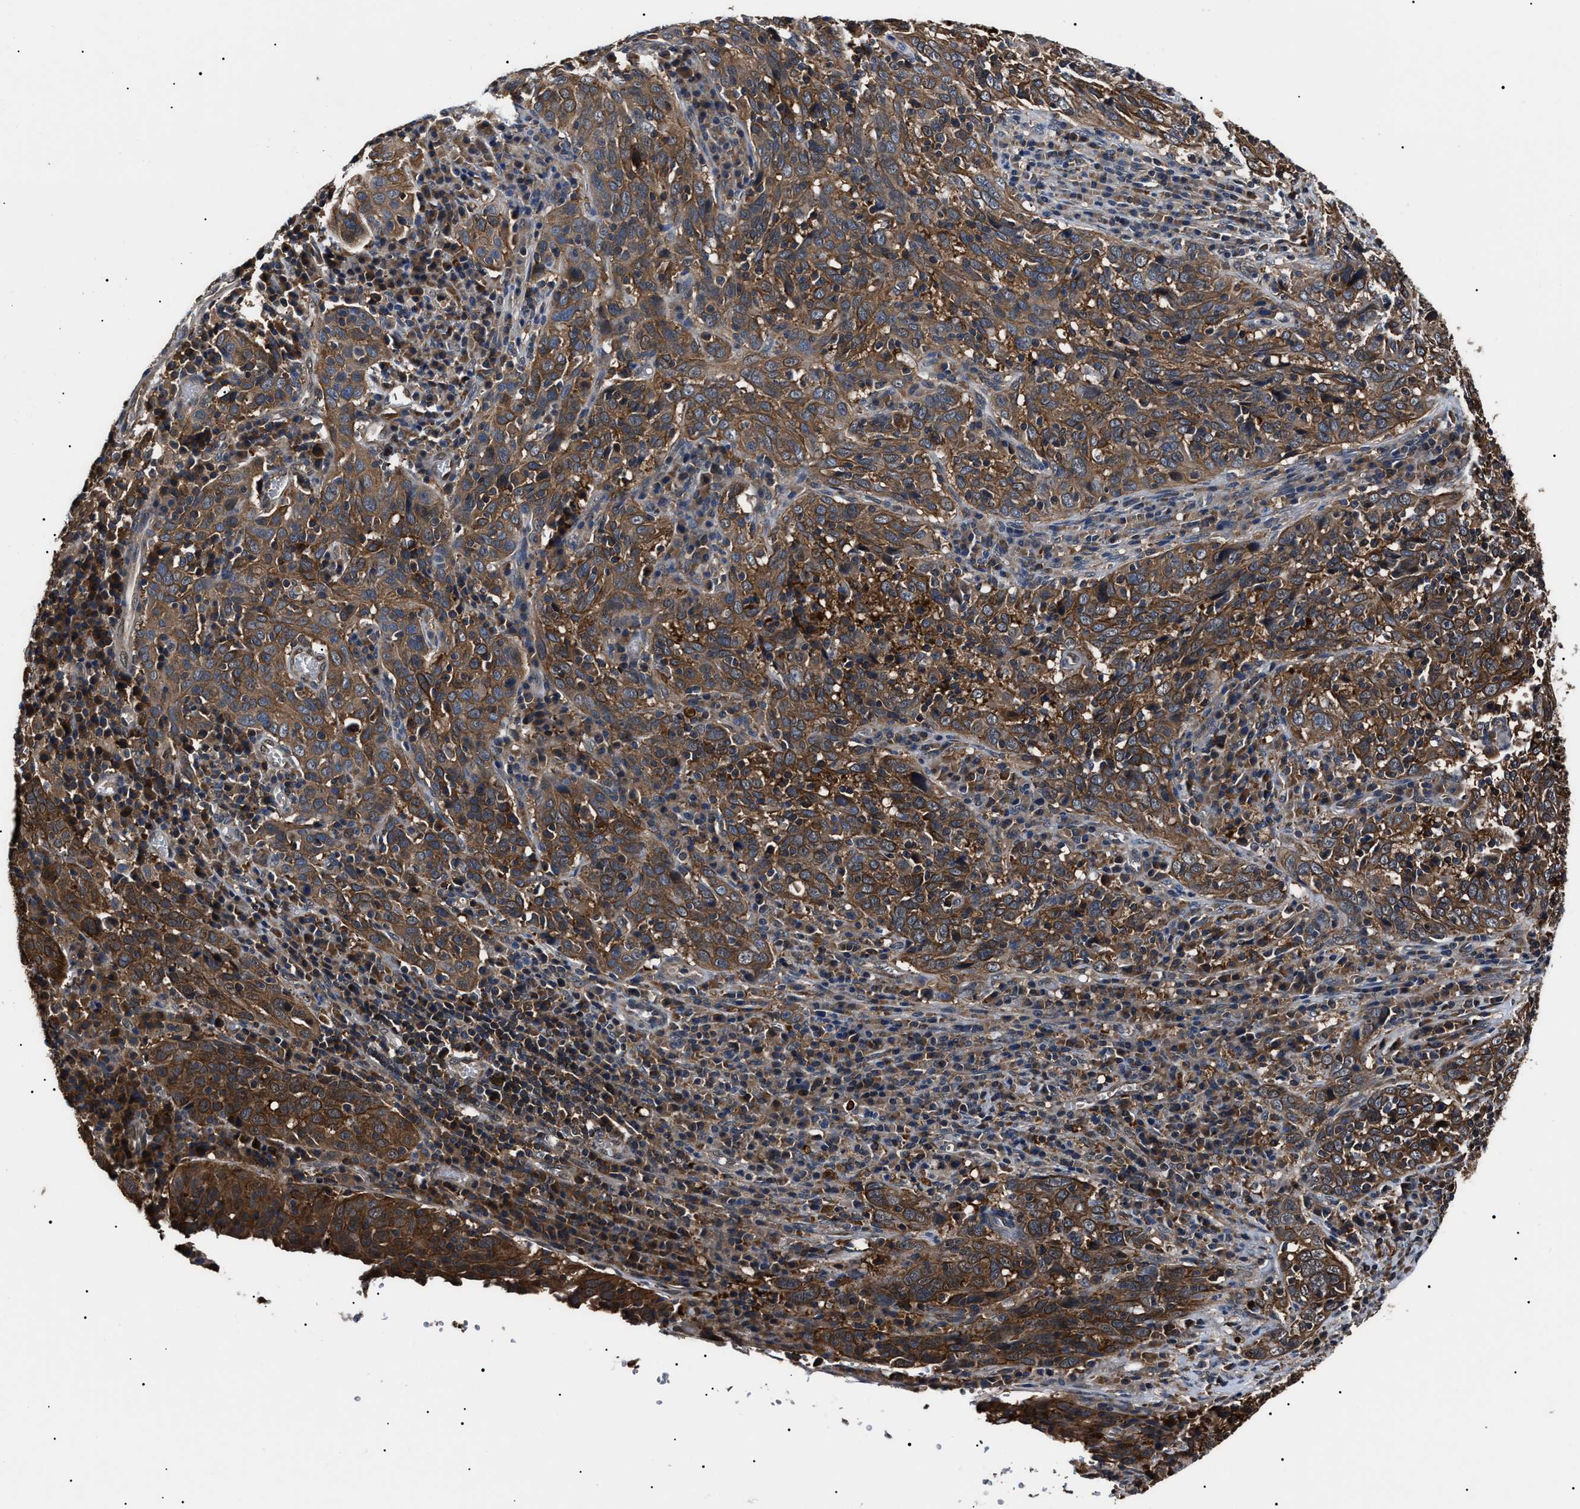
{"staining": {"intensity": "moderate", "quantity": ">75%", "location": "cytoplasmic/membranous"}, "tissue": "cervical cancer", "cell_type": "Tumor cells", "image_type": "cancer", "snomed": [{"axis": "morphology", "description": "Squamous cell carcinoma, NOS"}, {"axis": "topography", "description": "Cervix"}], "caption": "Moderate cytoplasmic/membranous staining for a protein is present in about >75% of tumor cells of squamous cell carcinoma (cervical) using immunohistochemistry.", "gene": "CCT8", "patient": {"sex": "female", "age": 46}}